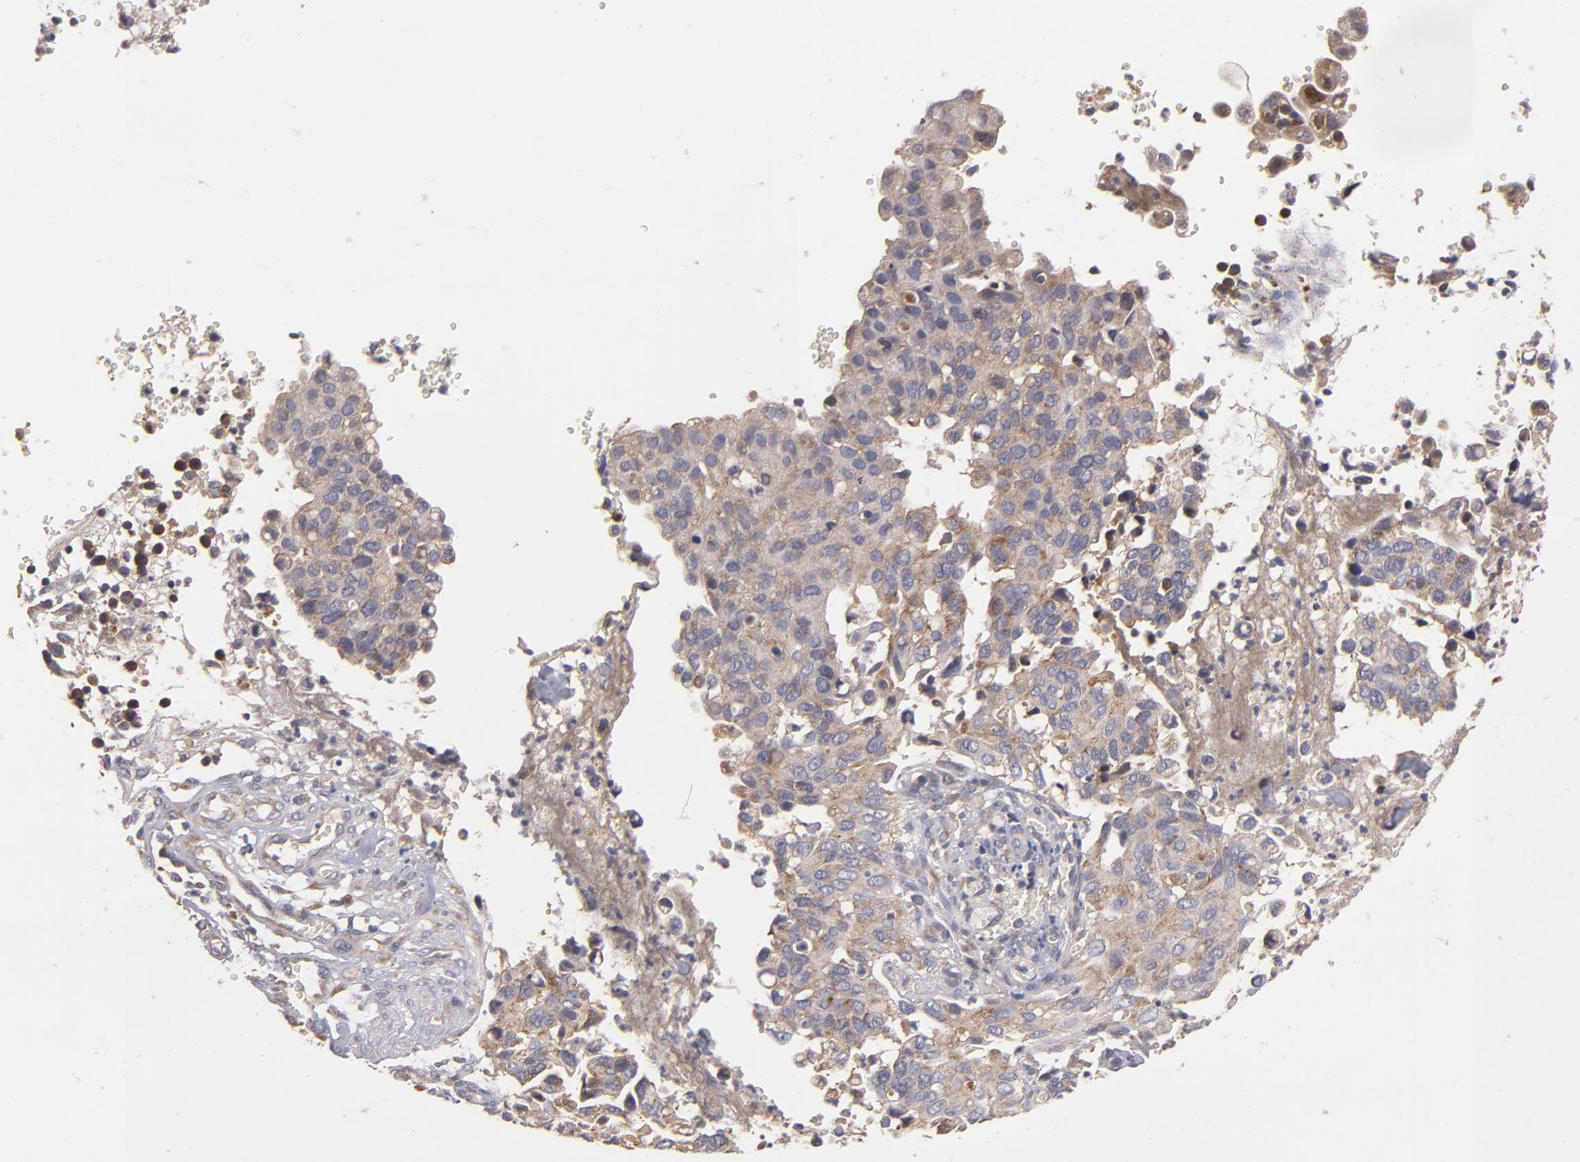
{"staining": {"intensity": "moderate", "quantity": "25%-75%", "location": "cytoplasmic/membranous"}, "tissue": "cervical cancer", "cell_type": "Tumor cells", "image_type": "cancer", "snomed": [{"axis": "morphology", "description": "Normal tissue, NOS"}, {"axis": "morphology", "description": "Squamous cell carcinoma, NOS"}, {"axis": "topography", "description": "Cervix"}], "caption": "Tumor cells reveal medium levels of moderate cytoplasmic/membranous staining in approximately 25%-75% of cells in human squamous cell carcinoma (cervical).", "gene": "UPF3B", "patient": {"sex": "female", "age": 45}}